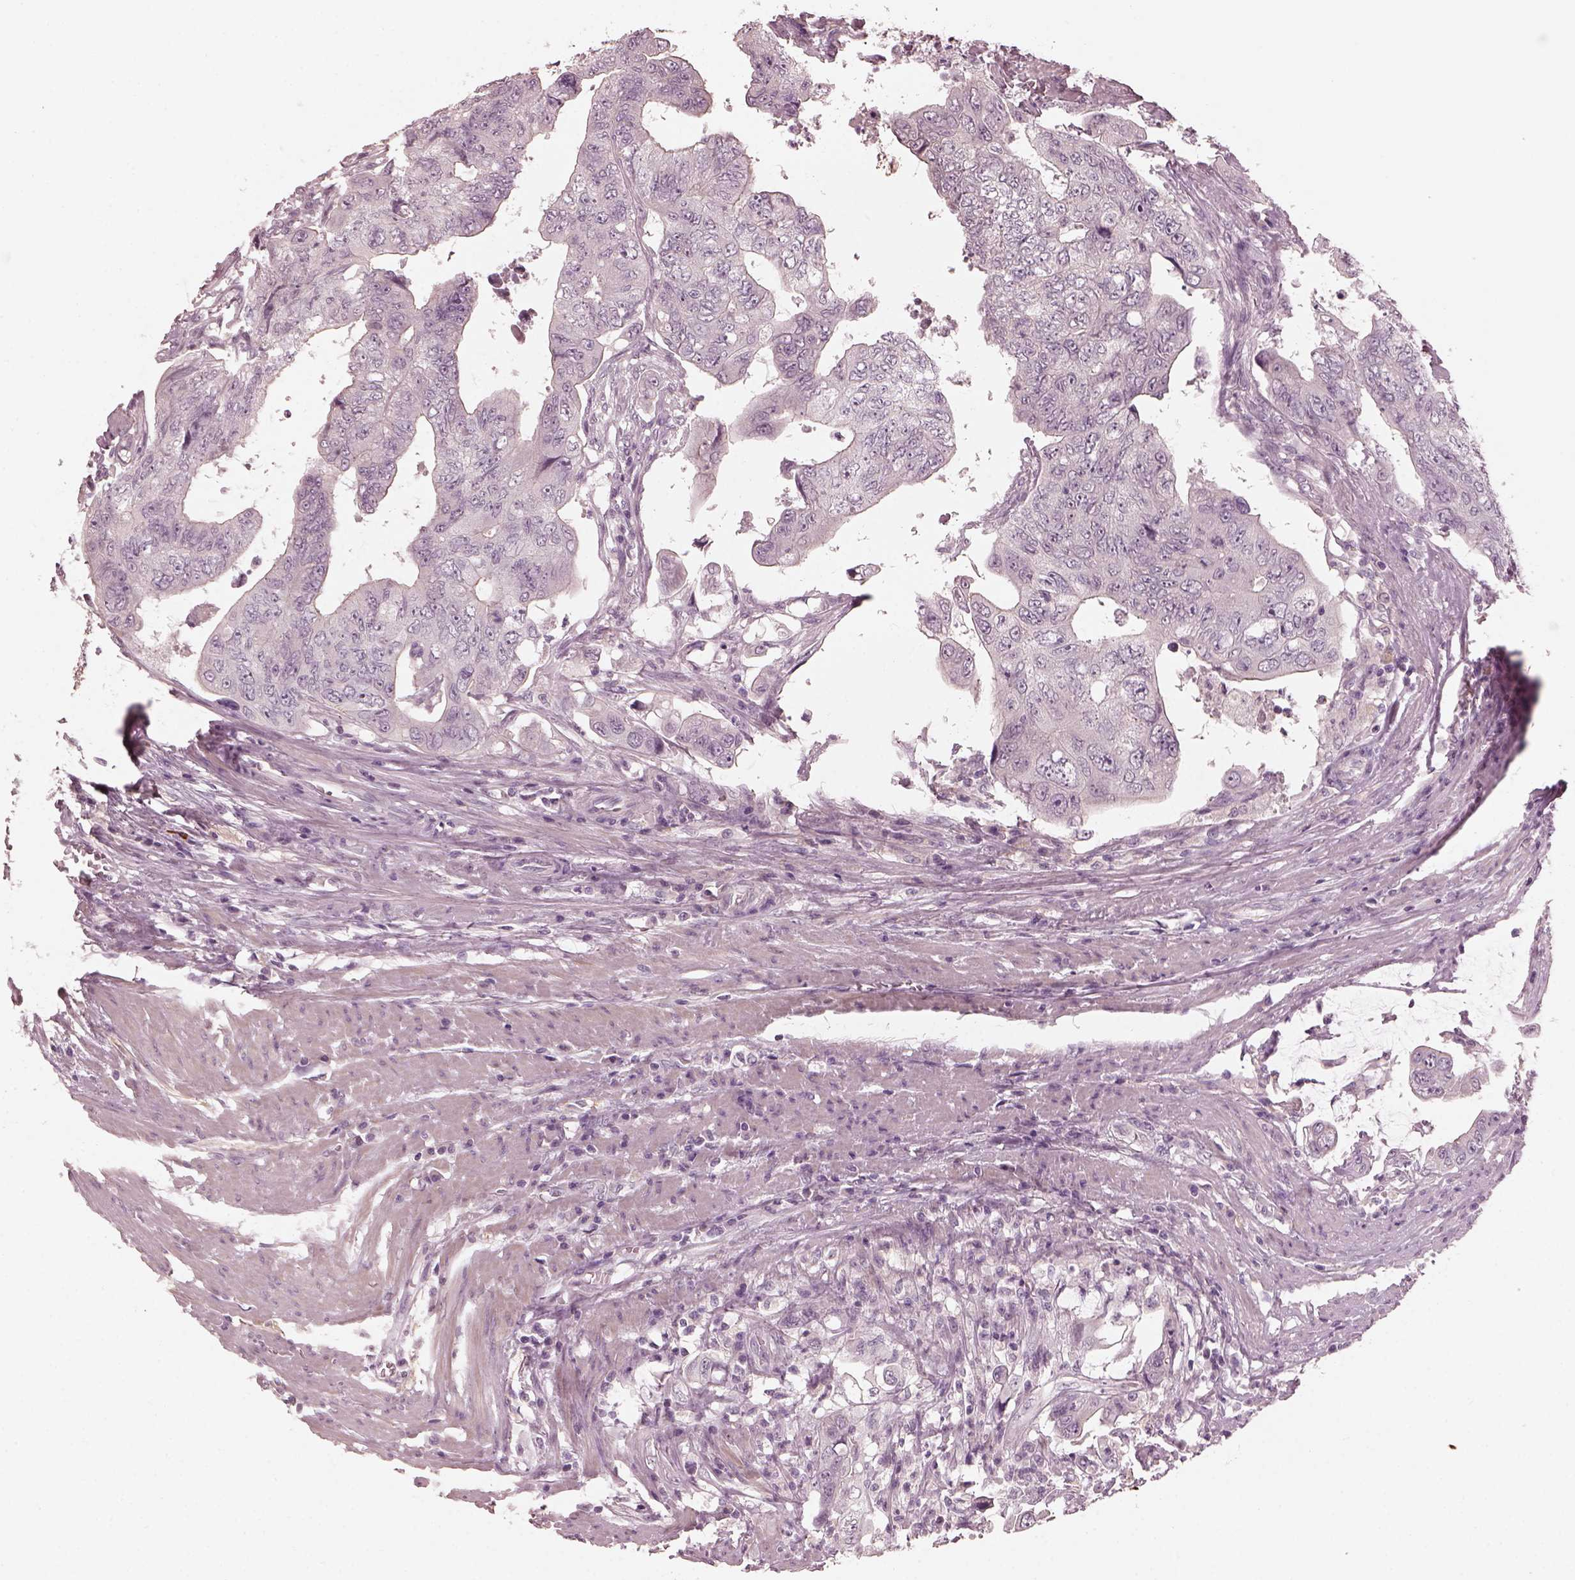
{"staining": {"intensity": "negative", "quantity": "none", "location": "none"}, "tissue": "colorectal cancer", "cell_type": "Tumor cells", "image_type": "cancer", "snomed": [{"axis": "morphology", "description": "Adenocarcinoma, NOS"}, {"axis": "topography", "description": "Colon"}], "caption": "Immunohistochemical staining of human colorectal cancer (adenocarcinoma) displays no significant positivity in tumor cells.", "gene": "OPTC", "patient": {"sex": "male", "age": 57}}